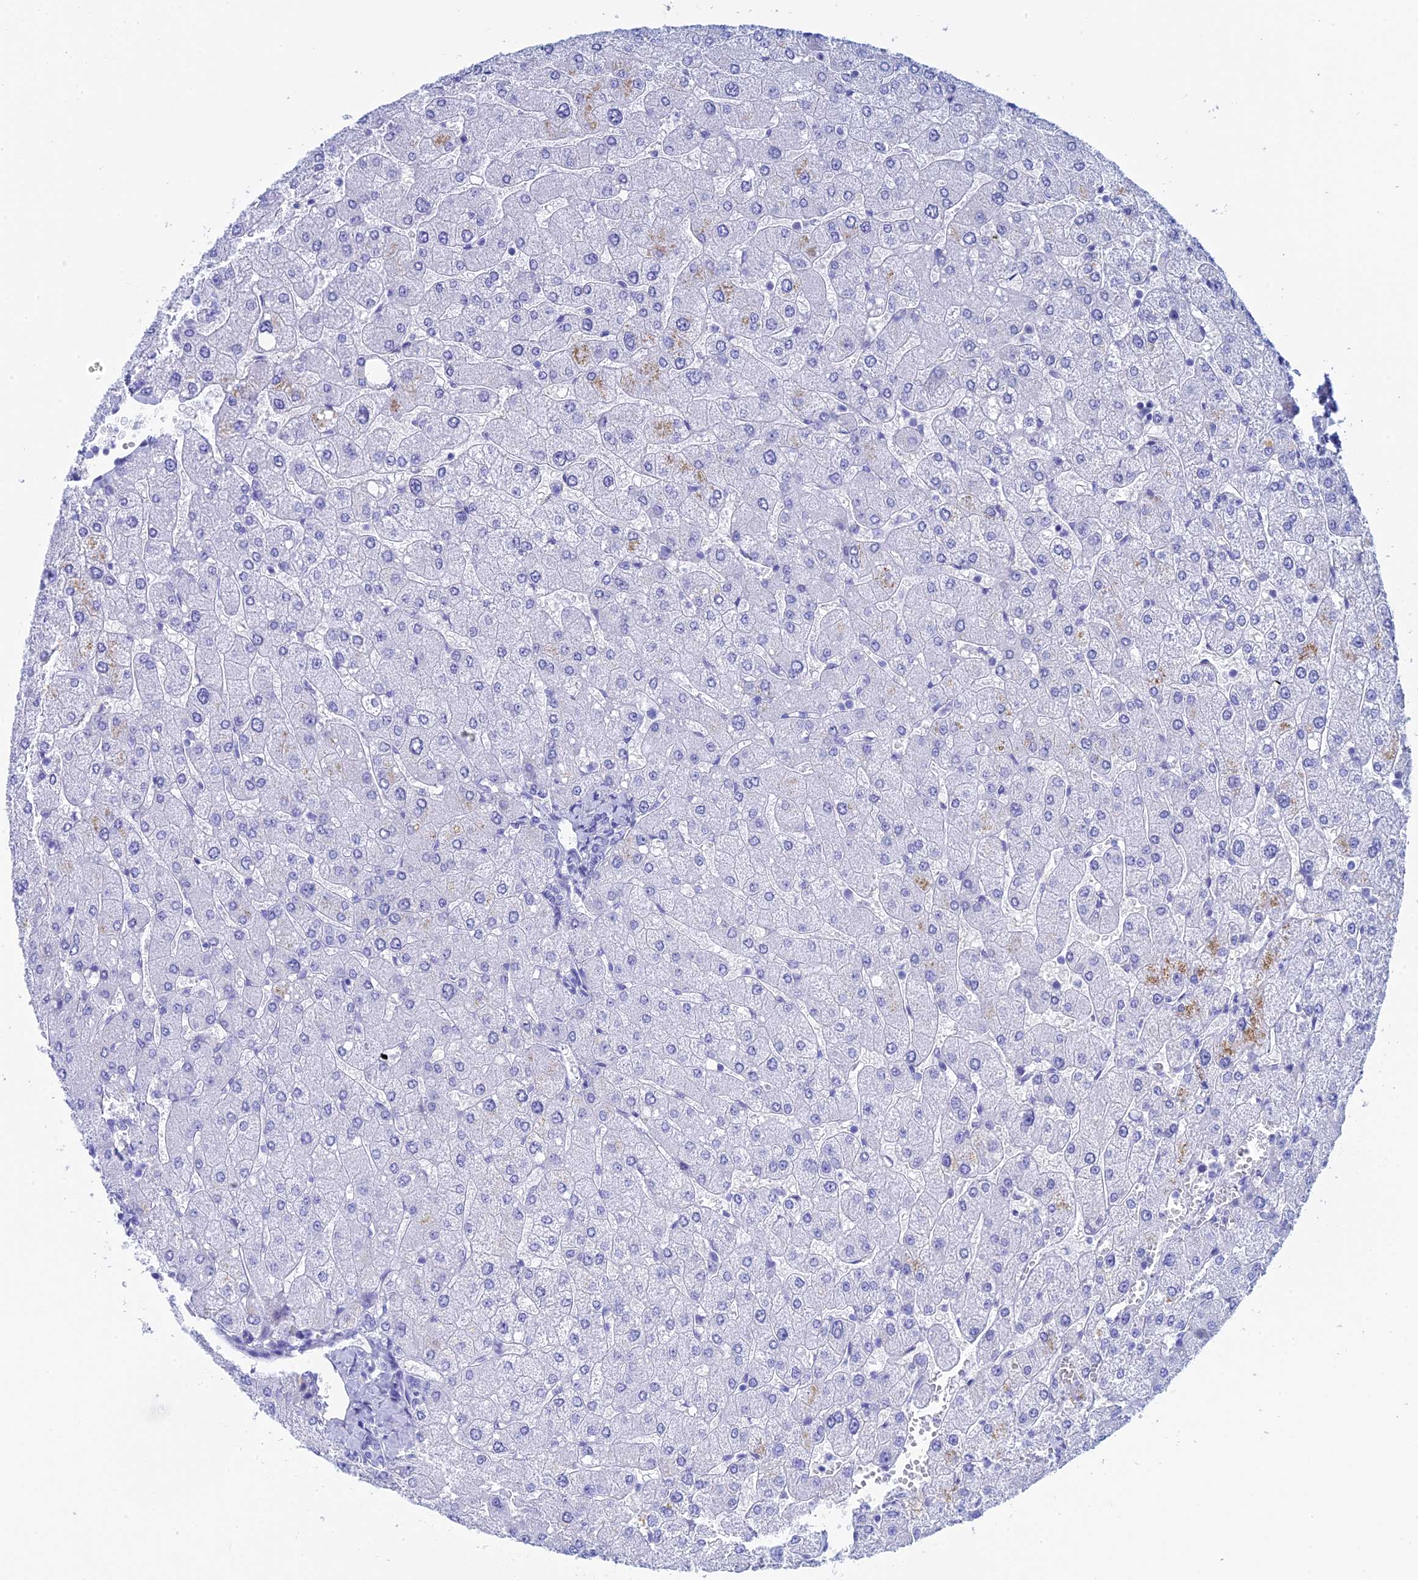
{"staining": {"intensity": "negative", "quantity": "none", "location": "none"}, "tissue": "liver", "cell_type": "Cholangiocytes", "image_type": "normal", "snomed": [{"axis": "morphology", "description": "Normal tissue, NOS"}, {"axis": "topography", "description": "Liver"}], "caption": "This is a histopathology image of immunohistochemistry staining of benign liver, which shows no staining in cholangiocytes. (Stains: DAB IHC with hematoxylin counter stain, Microscopy: brightfield microscopy at high magnification).", "gene": "TEX101", "patient": {"sex": "male", "age": 55}}